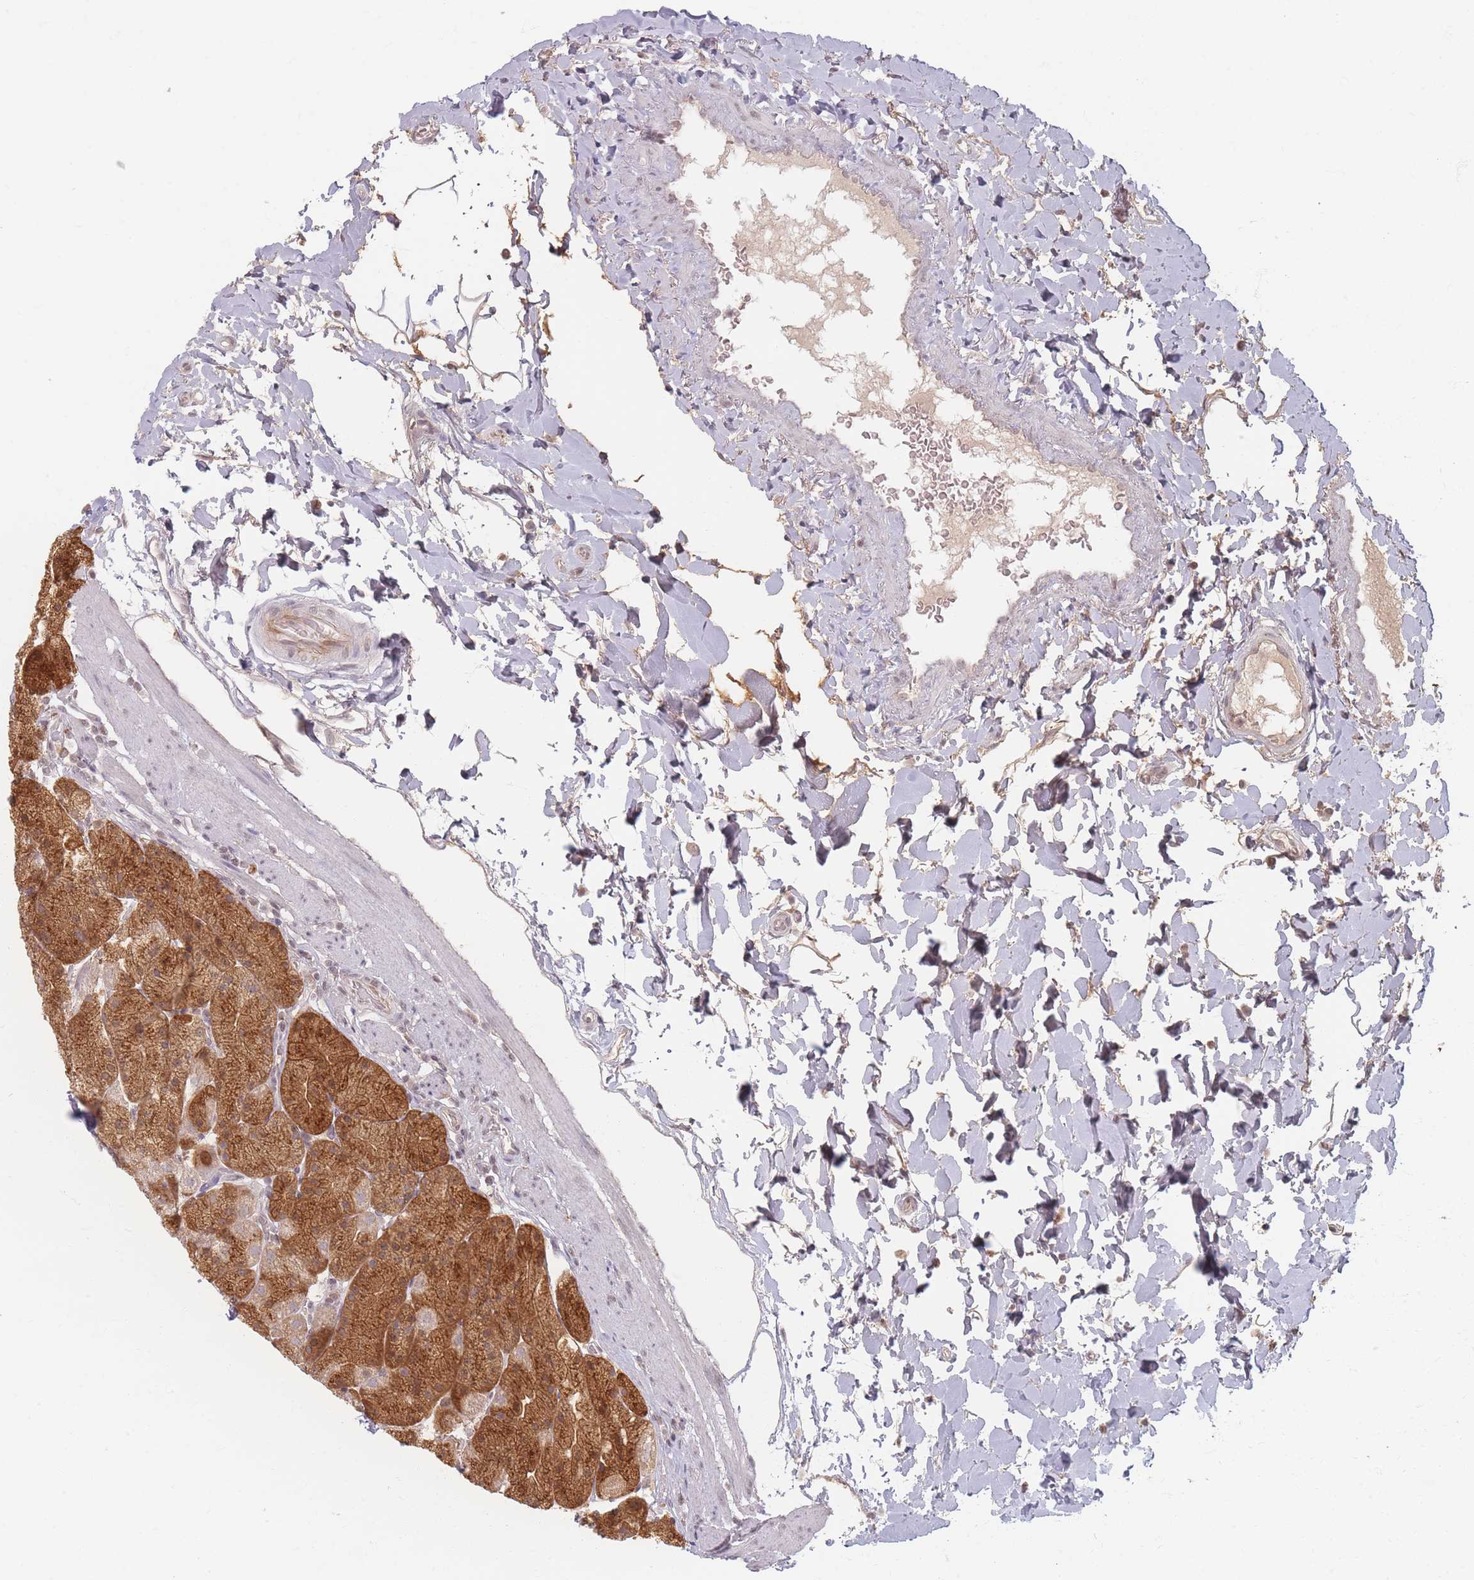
{"staining": {"intensity": "moderate", "quantity": ">75%", "location": "cytoplasmic/membranous,nuclear"}, "tissue": "stomach", "cell_type": "Glandular cells", "image_type": "normal", "snomed": [{"axis": "morphology", "description": "Normal tissue, NOS"}, {"axis": "topography", "description": "Stomach, upper"}, {"axis": "topography", "description": "Stomach, lower"}], "caption": "Immunohistochemical staining of normal stomach exhibits moderate cytoplasmic/membranous,nuclear protein expression in about >75% of glandular cells.", "gene": "SPATA45", "patient": {"sex": "male", "age": 67}}